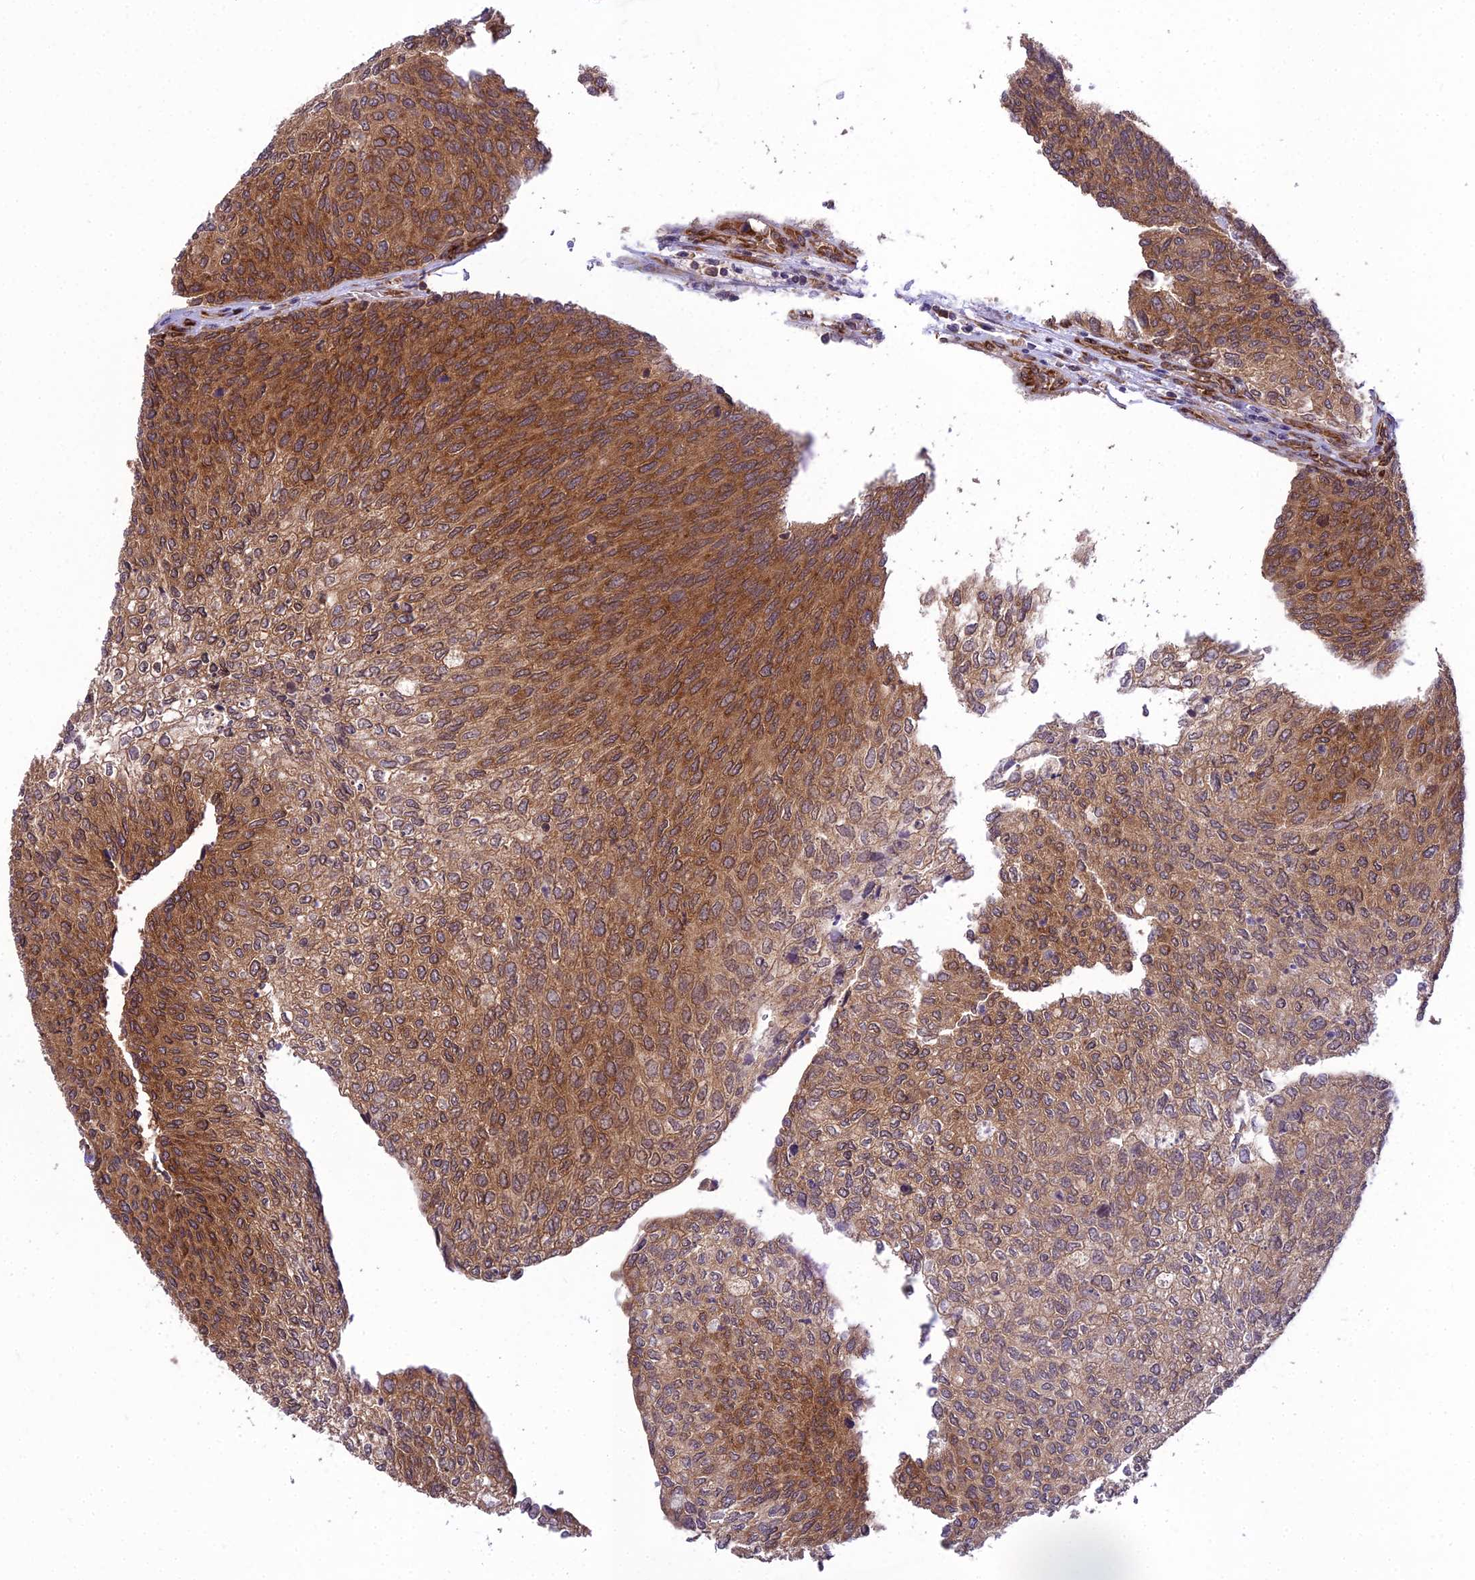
{"staining": {"intensity": "strong", "quantity": ">75%", "location": "cytoplasmic/membranous"}, "tissue": "urothelial cancer", "cell_type": "Tumor cells", "image_type": "cancer", "snomed": [{"axis": "morphology", "description": "Urothelial carcinoma, Low grade"}, {"axis": "topography", "description": "Urinary bladder"}], "caption": "Urothelial cancer was stained to show a protein in brown. There is high levels of strong cytoplasmic/membranous staining in approximately >75% of tumor cells. The staining was performed using DAB, with brown indicating positive protein expression. Nuclei are stained blue with hematoxylin.", "gene": "DHCR7", "patient": {"sex": "female", "age": 79}}